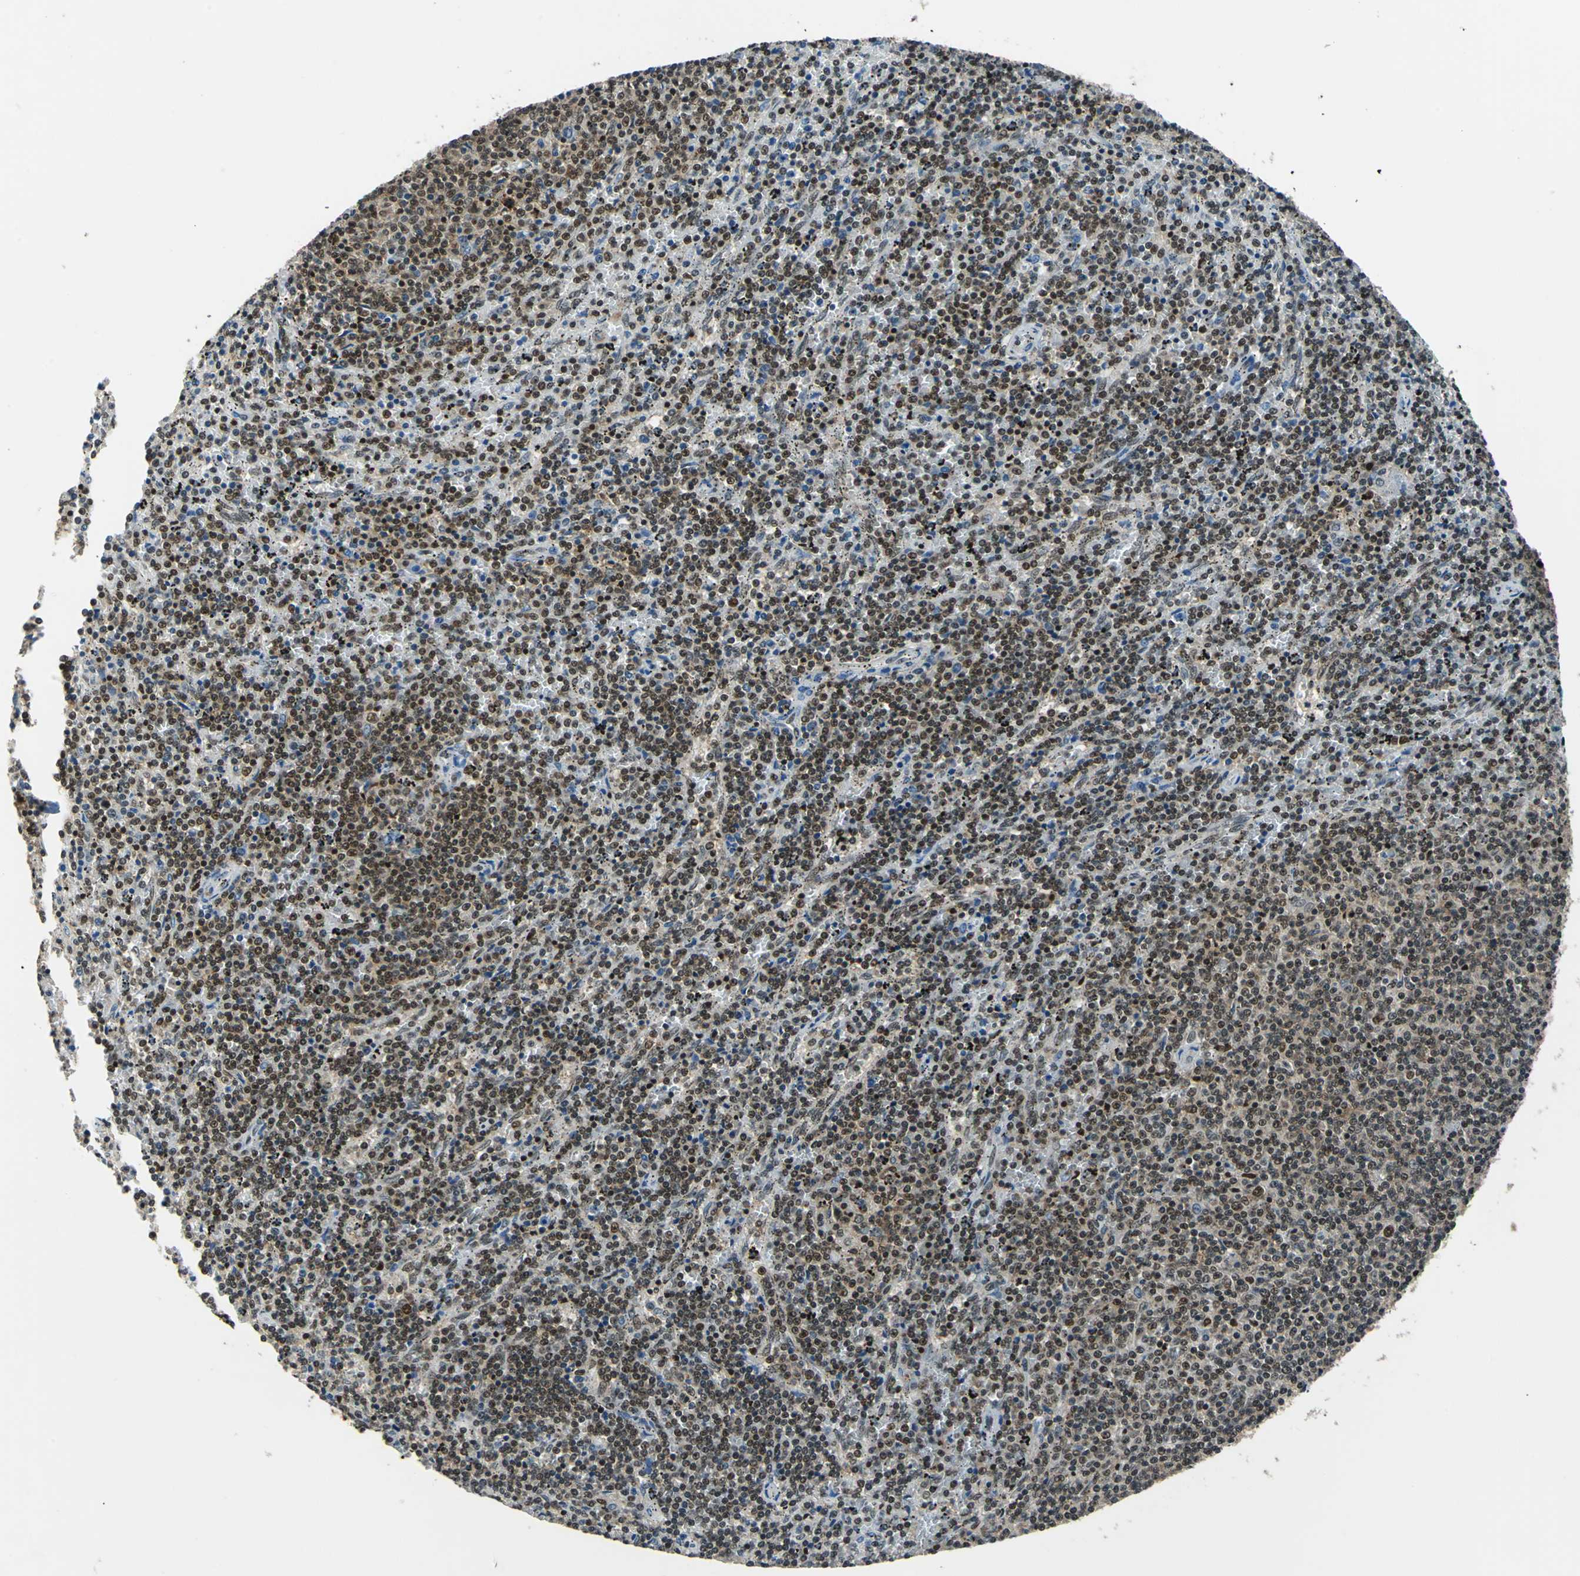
{"staining": {"intensity": "strong", "quantity": ">75%", "location": "nuclear"}, "tissue": "lymphoma", "cell_type": "Tumor cells", "image_type": "cancer", "snomed": [{"axis": "morphology", "description": "Malignant lymphoma, non-Hodgkin's type, Low grade"}, {"axis": "topography", "description": "Spleen"}], "caption": "A micrograph showing strong nuclear staining in about >75% of tumor cells in malignant lymphoma, non-Hodgkin's type (low-grade), as visualized by brown immunohistochemical staining.", "gene": "BCLAF1", "patient": {"sex": "female", "age": 50}}